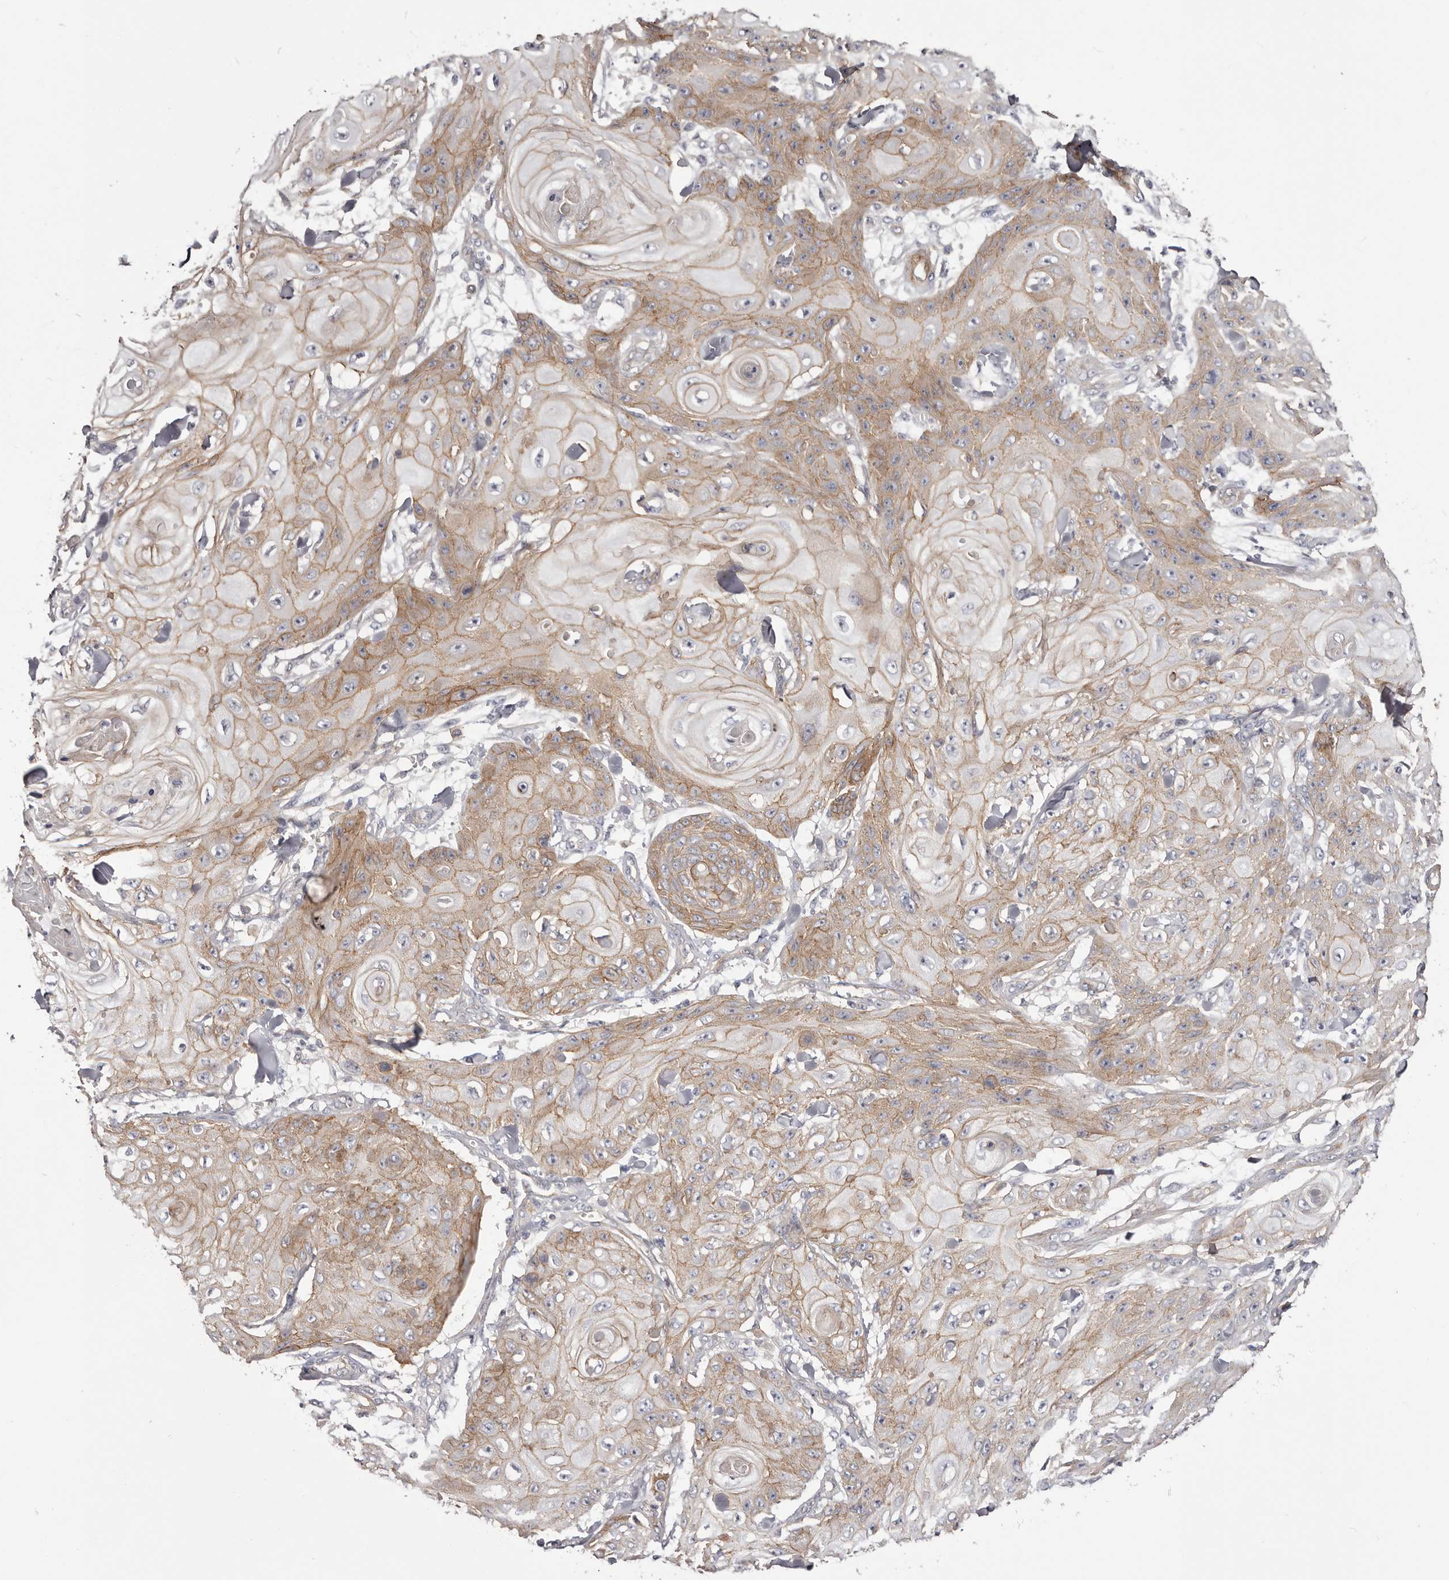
{"staining": {"intensity": "moderate", "quantity": "25%-75%", "location": "cytoplasmic/membranous"}, "tissue": "skin cancer", "cell_type": "Tumor cells", "image_type": "cancer", "snomed": [{"axis": "morphology", "description": "Squamous cell carcinoma, NOS"}, {"axis": "topography", "description": "Skin"}], "caption": "A histopathology image of human skin cancer stained for a protein shows moderate cytoplasmic/membranous brown staining in tumor cells. (DAB (3,3'-diaminobenzidine) = brown stain, brightfield microscopy at high magnification).", "gene": "DMRT2", "patient": {"sex": "male", "age": 74}}